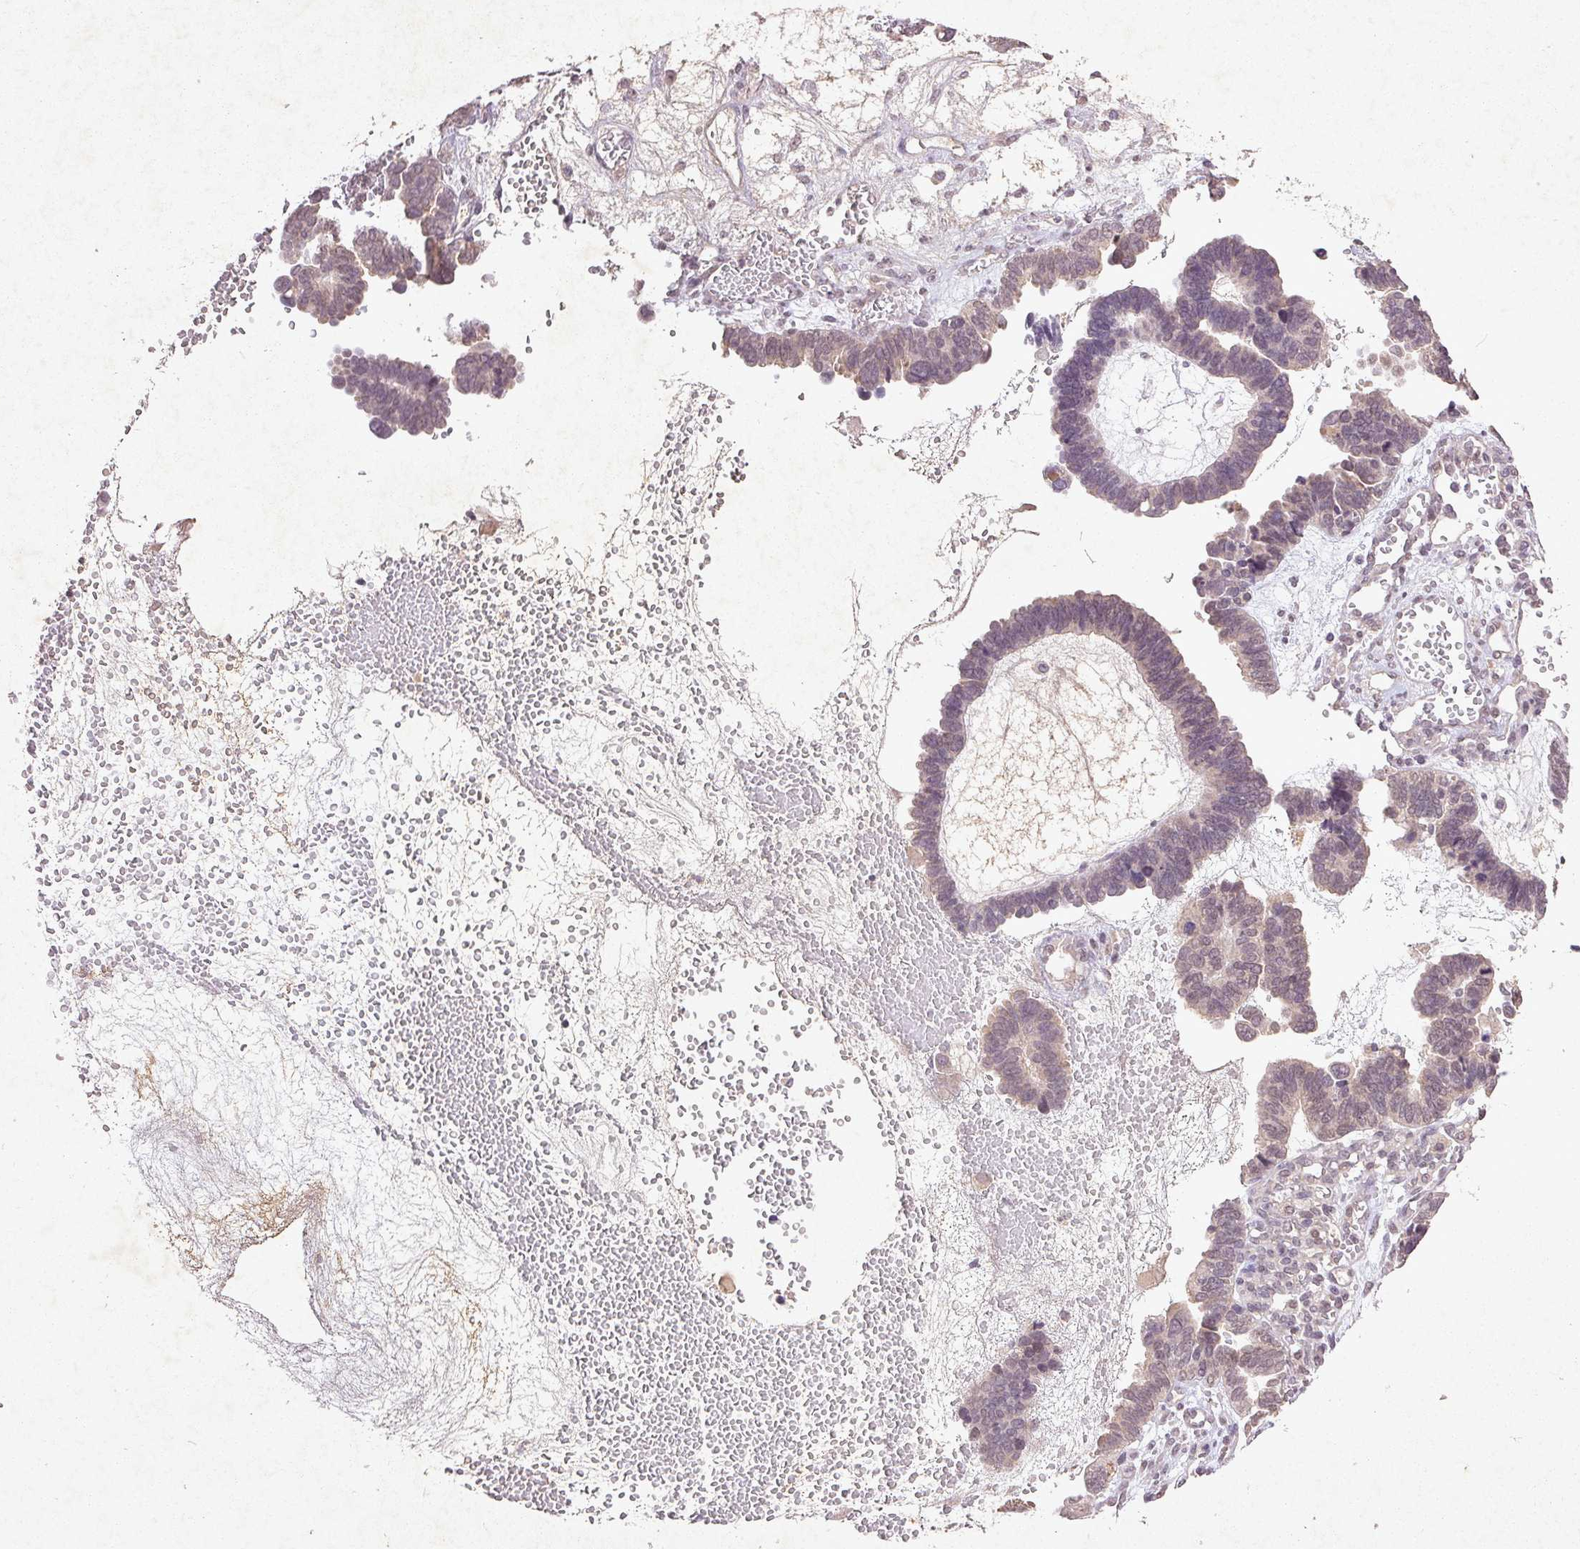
{"staining": {"intensity": "weak", "quantity": "<25%", "location": "nuclear"}, "tissue": "ovarian cancer", "cell_type": "Tumor cells", "image_type": "cancer", "snomed": [{"axis": "morphology", "description": "Cystadenocarcinoma, serous, NOS"}, {"axis": "topography", "description": "Ovary"}], "caption": "This is an immunohistochemistry (IHC) micrograph of human serous cystadenocarcinoma (ovarian). There is no positivity in tumor cells.", "gene": "FAM168B", "patient": {"sex": "female", "age": 51}}